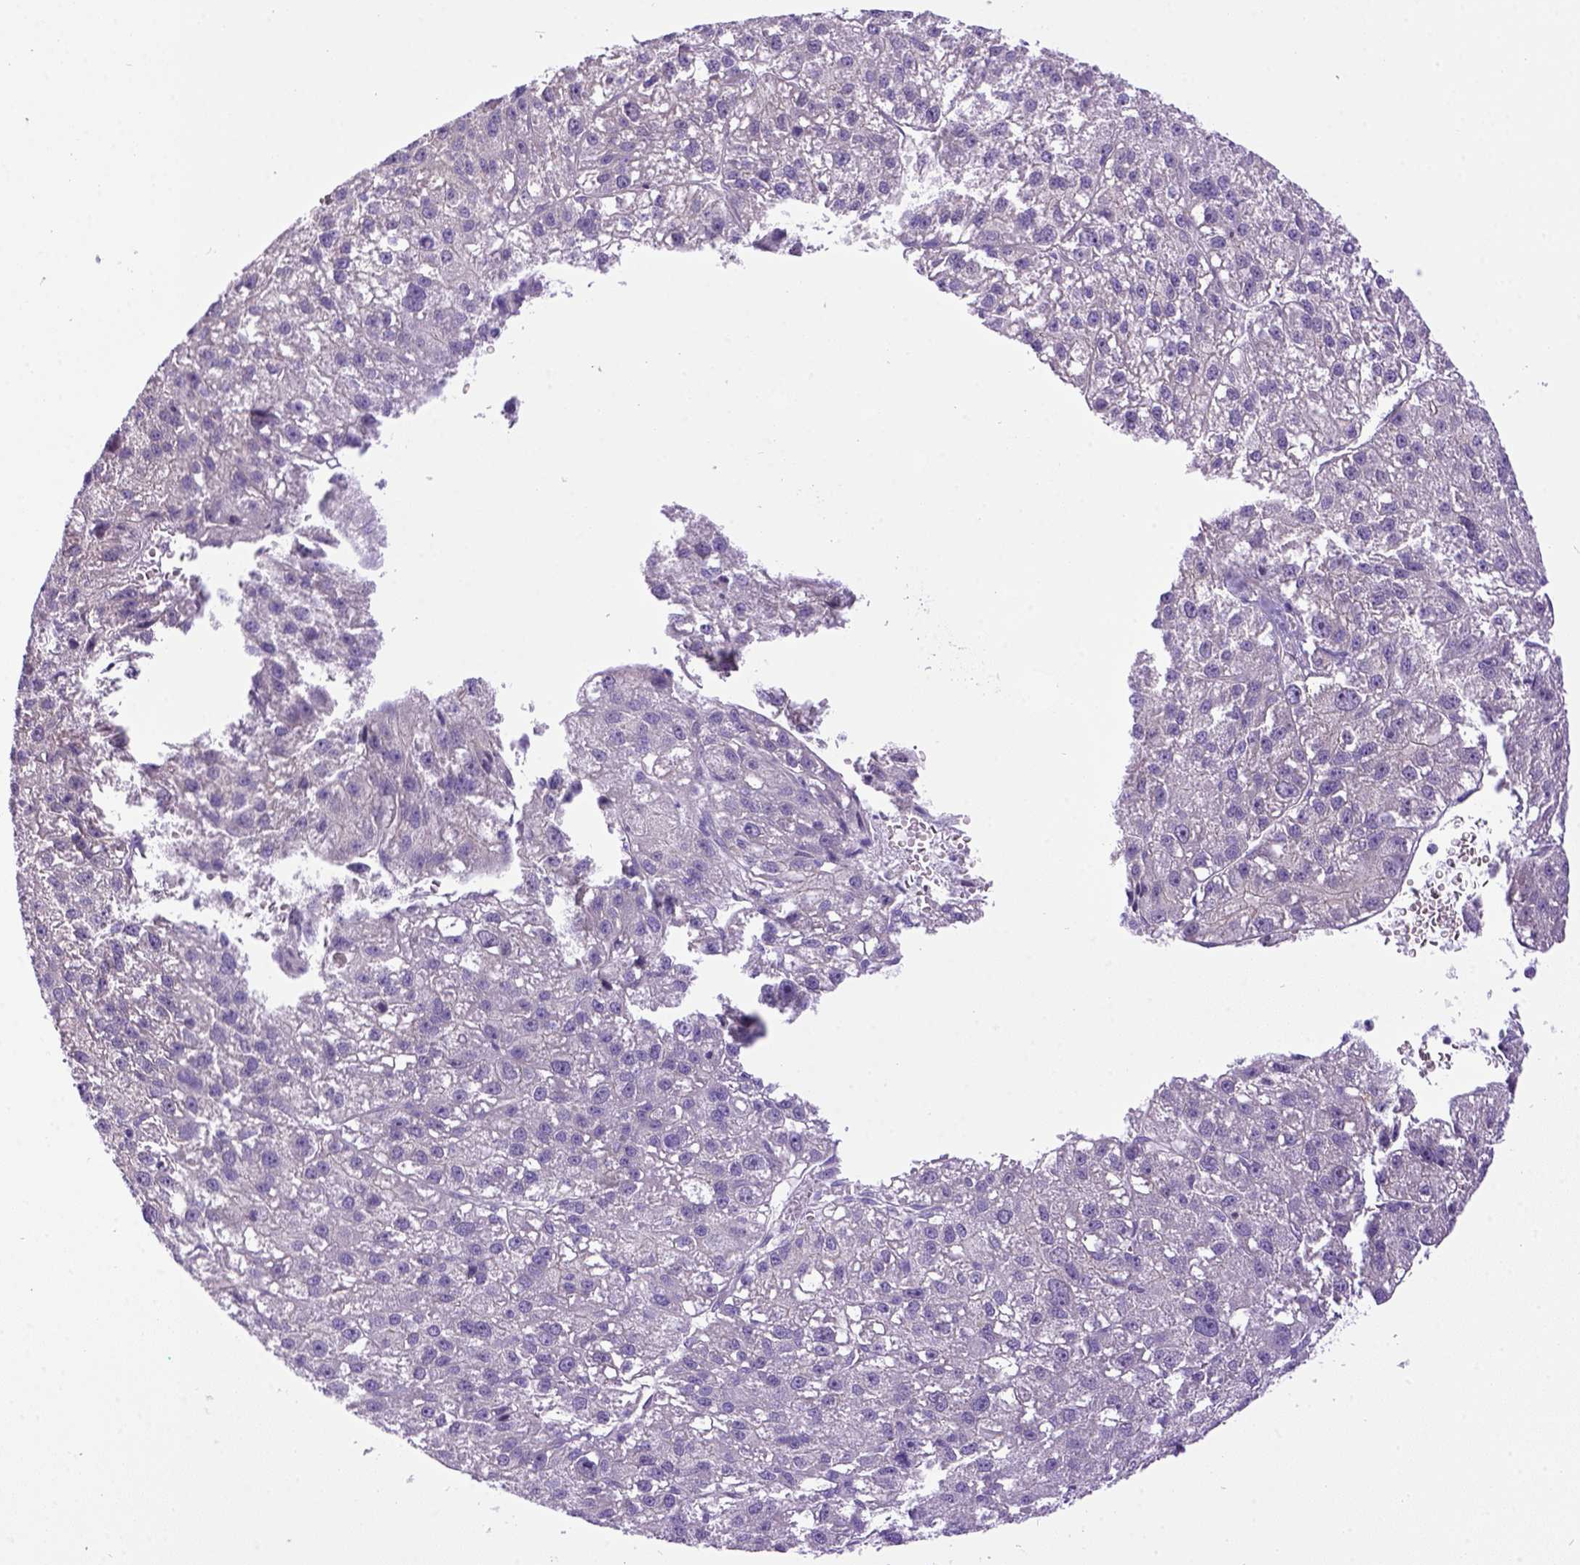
{"staining": {"intensity": "negative", "quantity": "none", "location": "none"}, "tissue": "liver cancer", "cell_type": "Tumor cells", "image_type": "cancer", "snomed": [{"axis": "morphology", "description": "Carcinoma, Hepatocellular, NOS"}, {"axis": "topography", "description": "Liver"}], "caption": "Image shows no protein positivity in tumor cells of hepatocellular carcinoma (liver) tissue. The staining is performed using DAB brown chromogen with nuclei counter-stained in using hematoxylin.", "gene": "NEK5", "patient": {"sex": "female", "age": 70}}